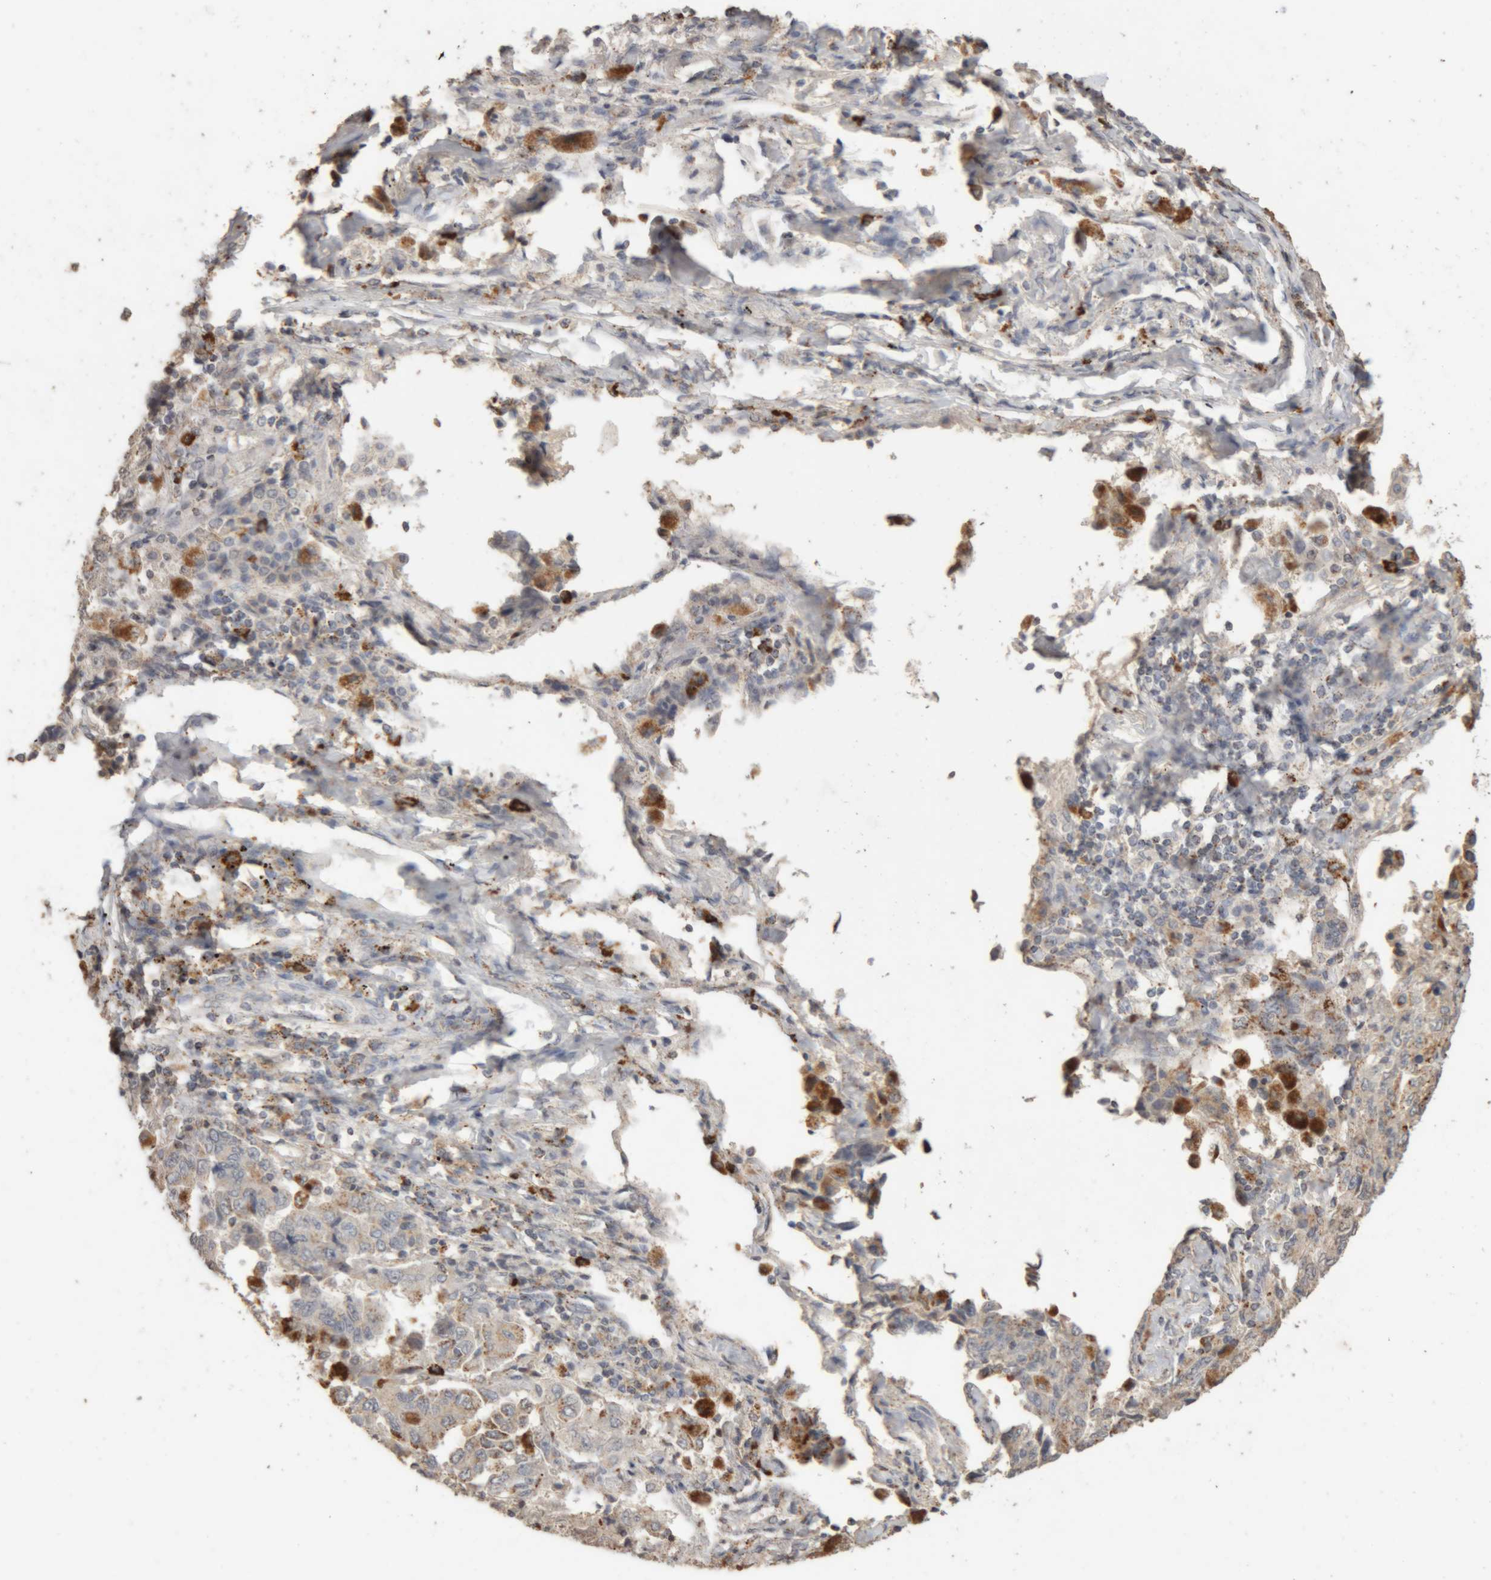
{"staining": {"intensity": "moderate", "quantity": "<25%", "location": "cytoplasmic/membranous"}, "tissue": "lung cancer", "cell_type": "Tumor cells", "image_type": "cancer", "snomed": [{"axis": "morphology", "description": "Adenocarcinoma, NOS"}, {"axis": "topography", "description": "Lung"}], "caption": "An immunohistochemistry (IHC) histopathology image of neoplastic tissue is shown. Protein staining in brown shows moderate cytoplasmic/membranous positivity in adenocarcinoma (lung) within tumor cells.", "gene": "ARSA", "patient": {"sex": "female", "age": 51}}